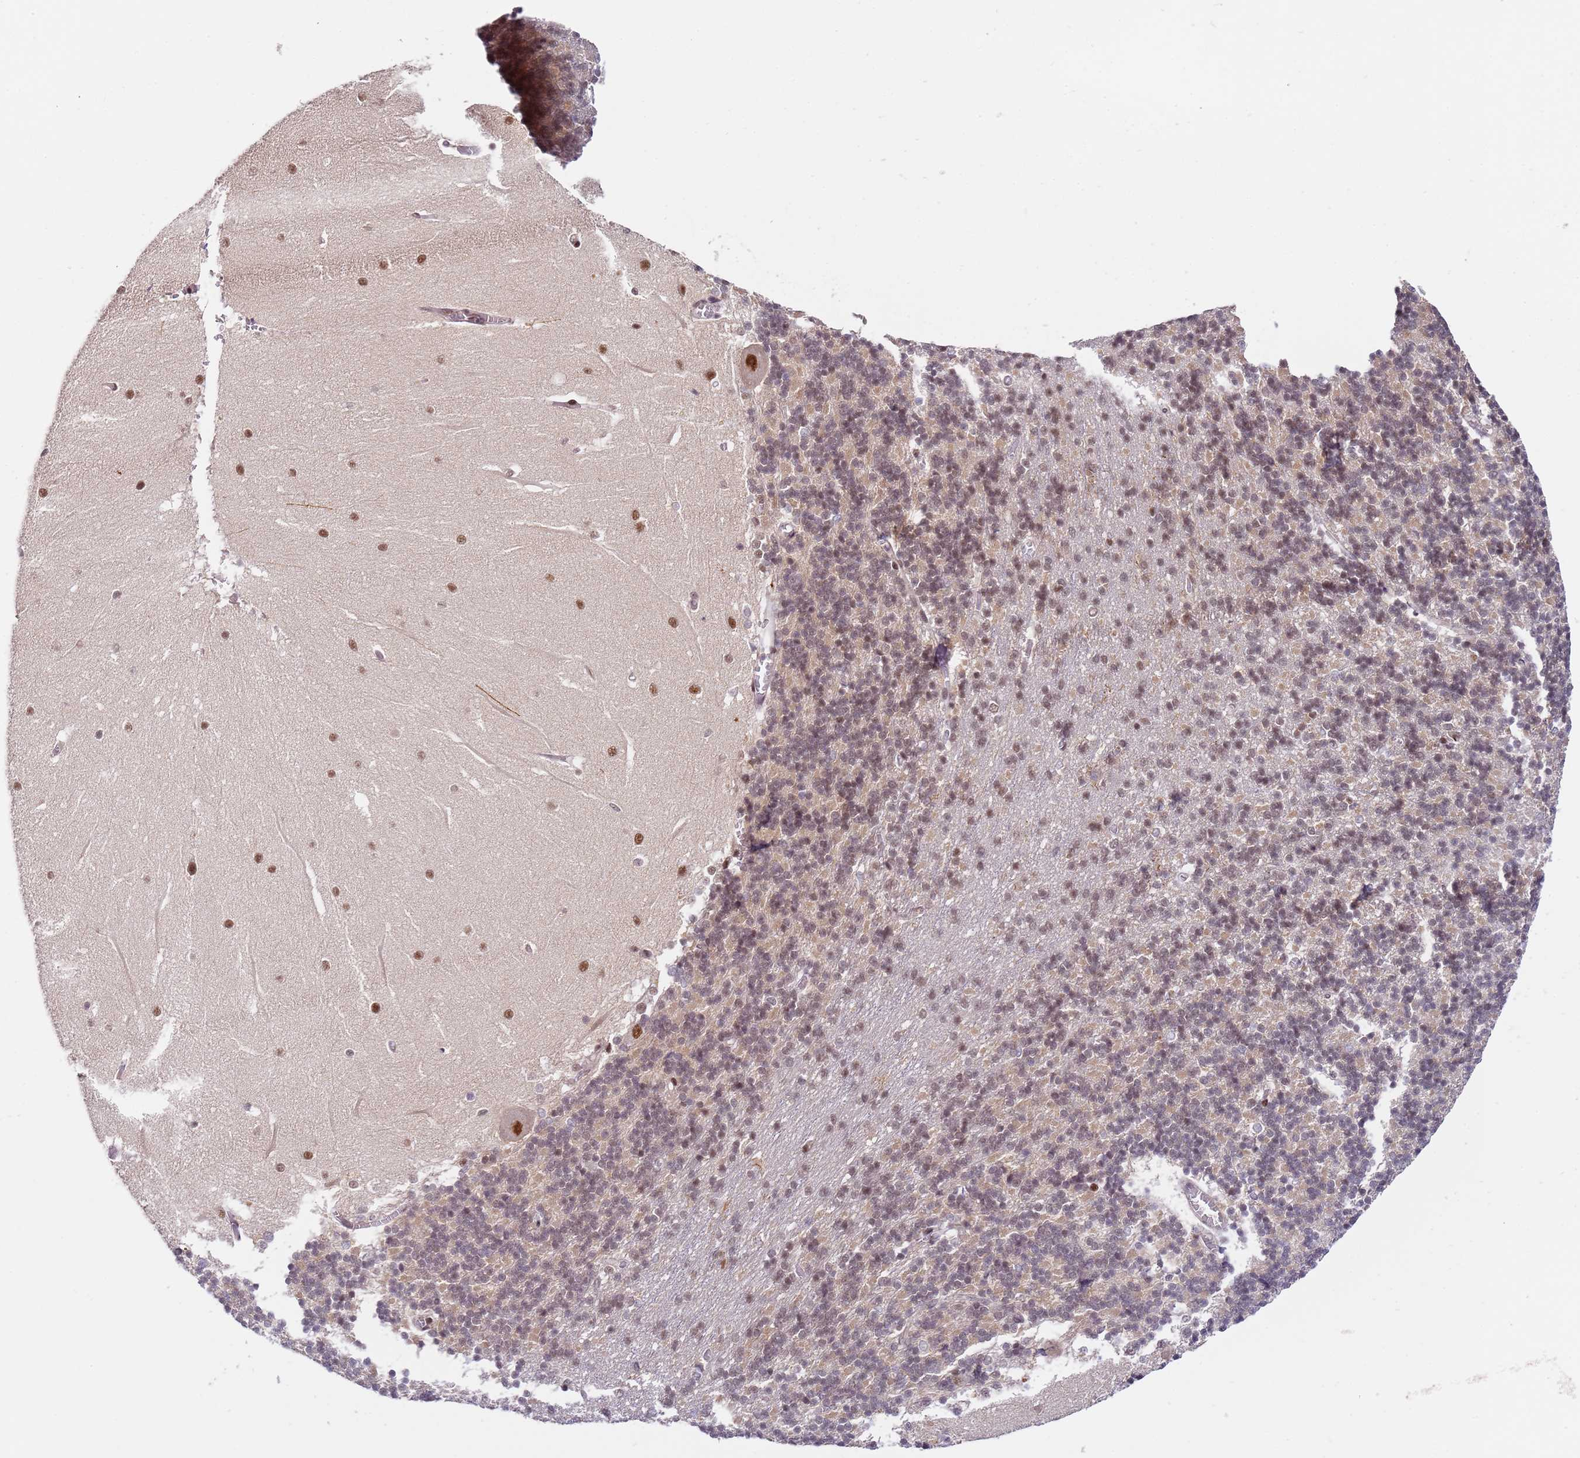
{"staining": {"intensity": "weak", "quantity": "25%-75%", "location": "cytoplasmic/membranous,nuclear"}, "tissue": "cerebellum", "cell_type": "Cells in granular layer", "image_type": "normal", "snomed": [{"axis": "morphology", "description": "Normal tissue, NOS"}, {"axis": "topography", "description": "Cerebellum"}], "caption": "Human cerebellum stained with a brown dye exhibits weak cytoplasmic/membranous,nuclear positive positivity in approximately 25%-75% of cells in granular layer.", "gene": "LGALSL", "patient": {"sex": "male", "age": 37}}